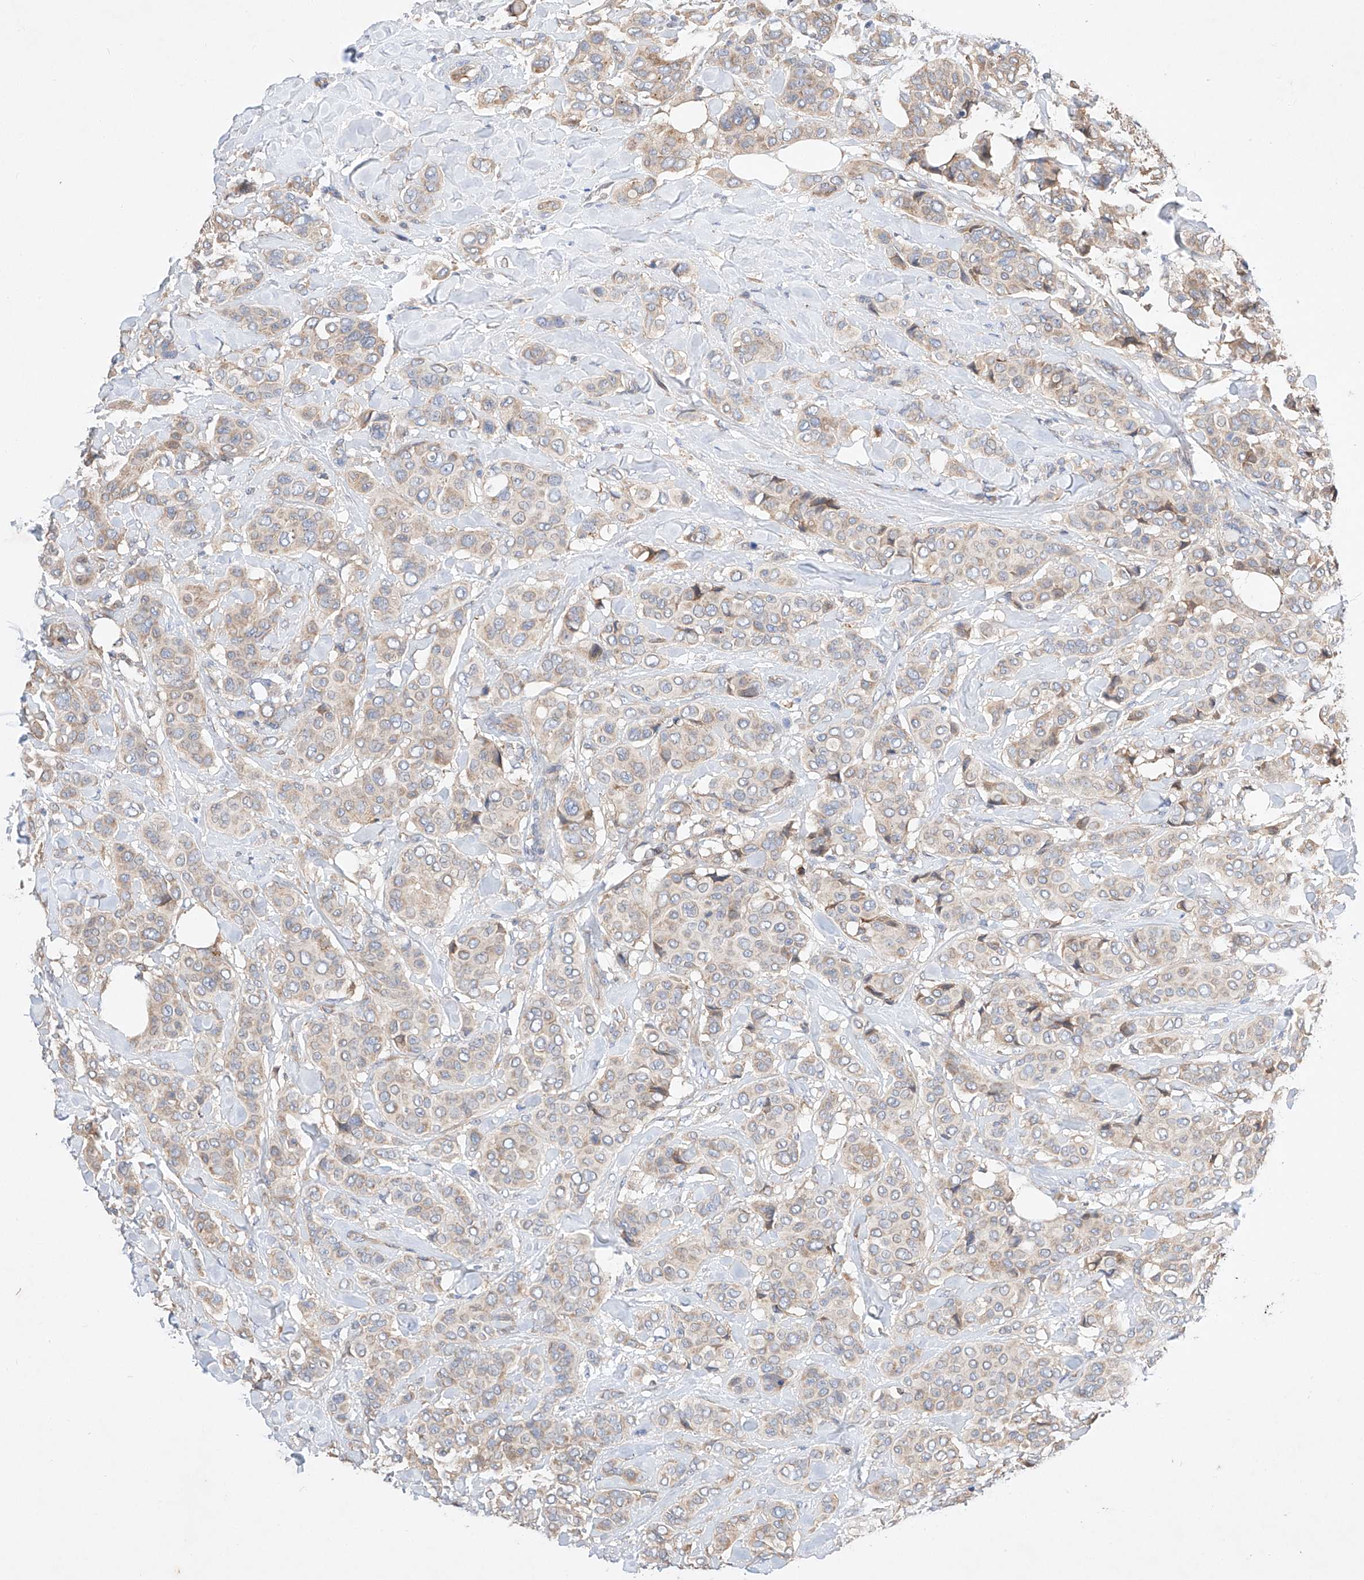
{"staining": {"intensity": "weak", "quantity": "<25%", "location": "cytoplasmic/membranous"}, "tissue": "breast cancer", "cell_type": "Tumor cells", "image_type": "cancer", "snomed": [{"axis": "morphology", "description": "Lobular carcinoma"}, {"axis": "topography", "description": "Breast"}], "caption": "A high-resolution histopathology image shows IHC staining of lobular carcinoma (breast), which exhibits no significant positivity in tumor cells.", "gene": "C6orf118", "patient": {"sex": "female", "age": 51}}